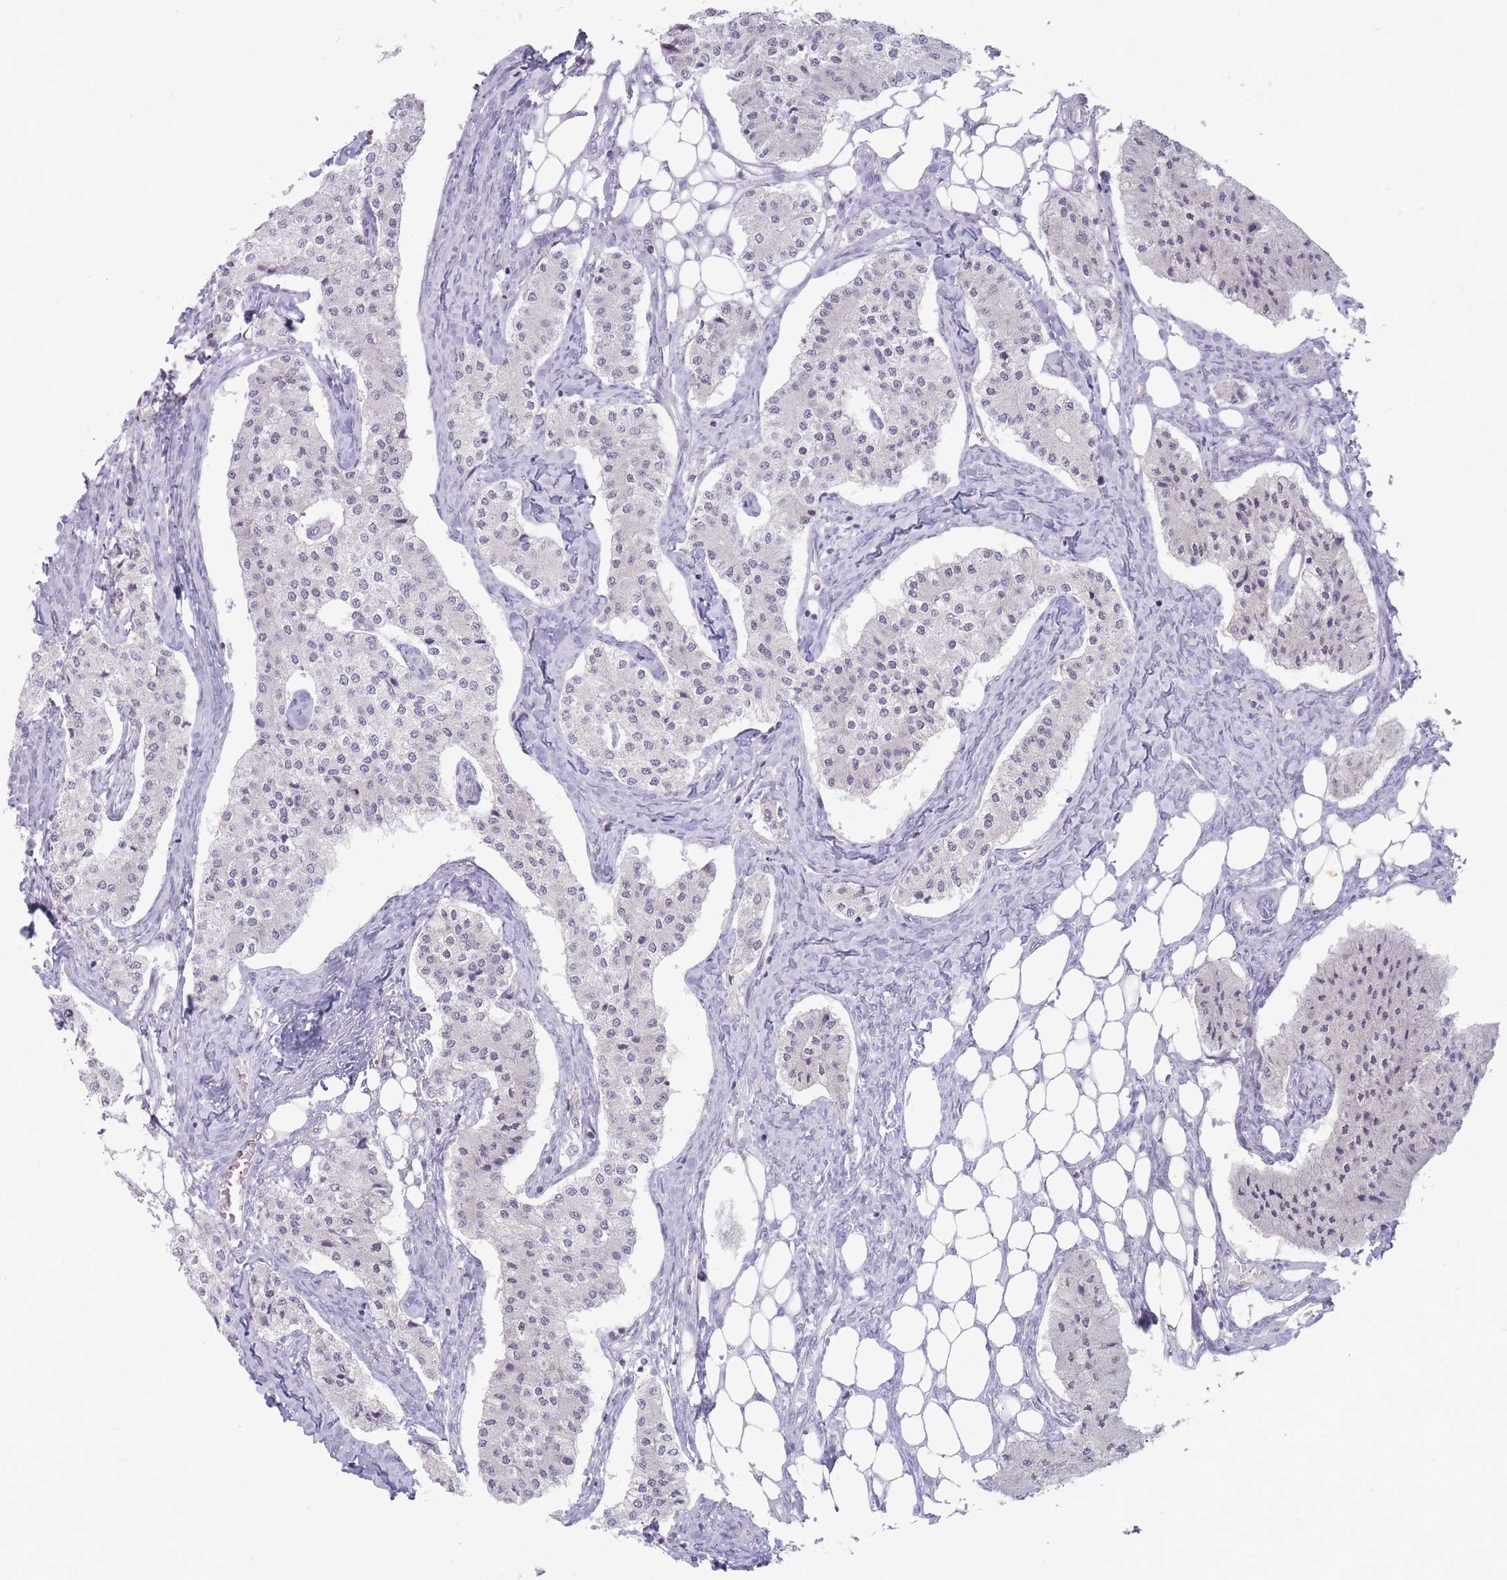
{"staining": {"intensity": "negative", "quantity": "none", "location": "none"}, "tissue": "carcinoid", "cell_type": "Tumor cells", "image_type": "cancer", "snomed": [{"axis": "morphology", "description": "Carcinoid, malignant, NOS"}, {"axis": "topography", "description": "Colon"}], "caption": "Malignant carcinoid was stained to show a protein in brown. There is no significant expression in tumor cells.", "gene": "ARID3B", "patient": {"sex": "female", "age": 52}}